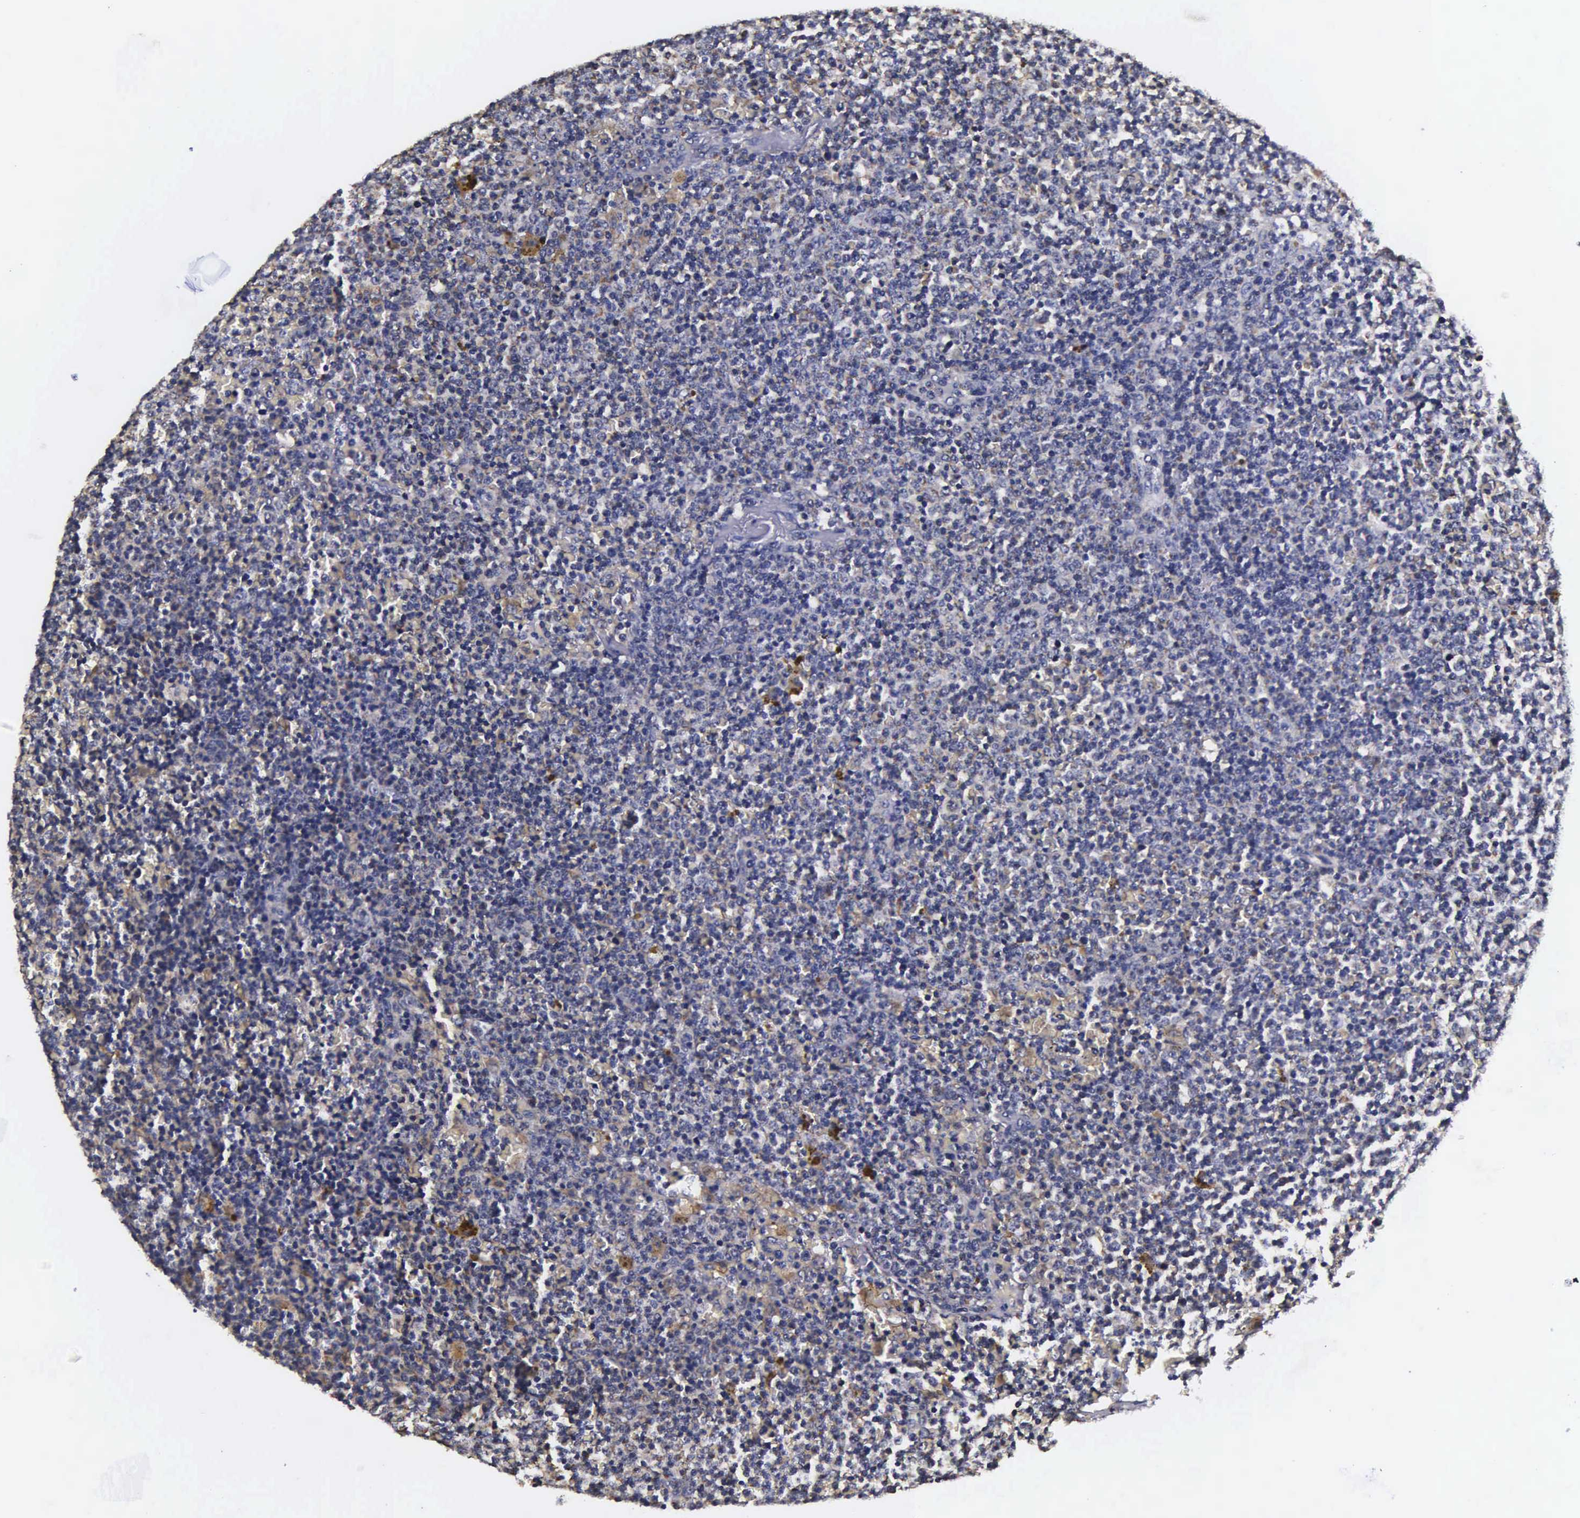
{"staining": {"intensity": "negative", "quantity": "none", "location": "none"}, "tissue": "lymphoma", "cell_type": "Tumor cells", "image_type": "cancer", "snomed": [{"axis": "morphology", "description": "Malignant lymphoma, non-Hodgkin's type, Low grade"}, {"axis": "topography", "description": "Lymph node"}], "caption": "Human malignant lymphoma, non-Hodgkin's type (low-grade) stained for a protein using IHC shows no staining in tumor cells.", "gene": "PSMA3", "patient": {"sex": "male", "age": 50}}